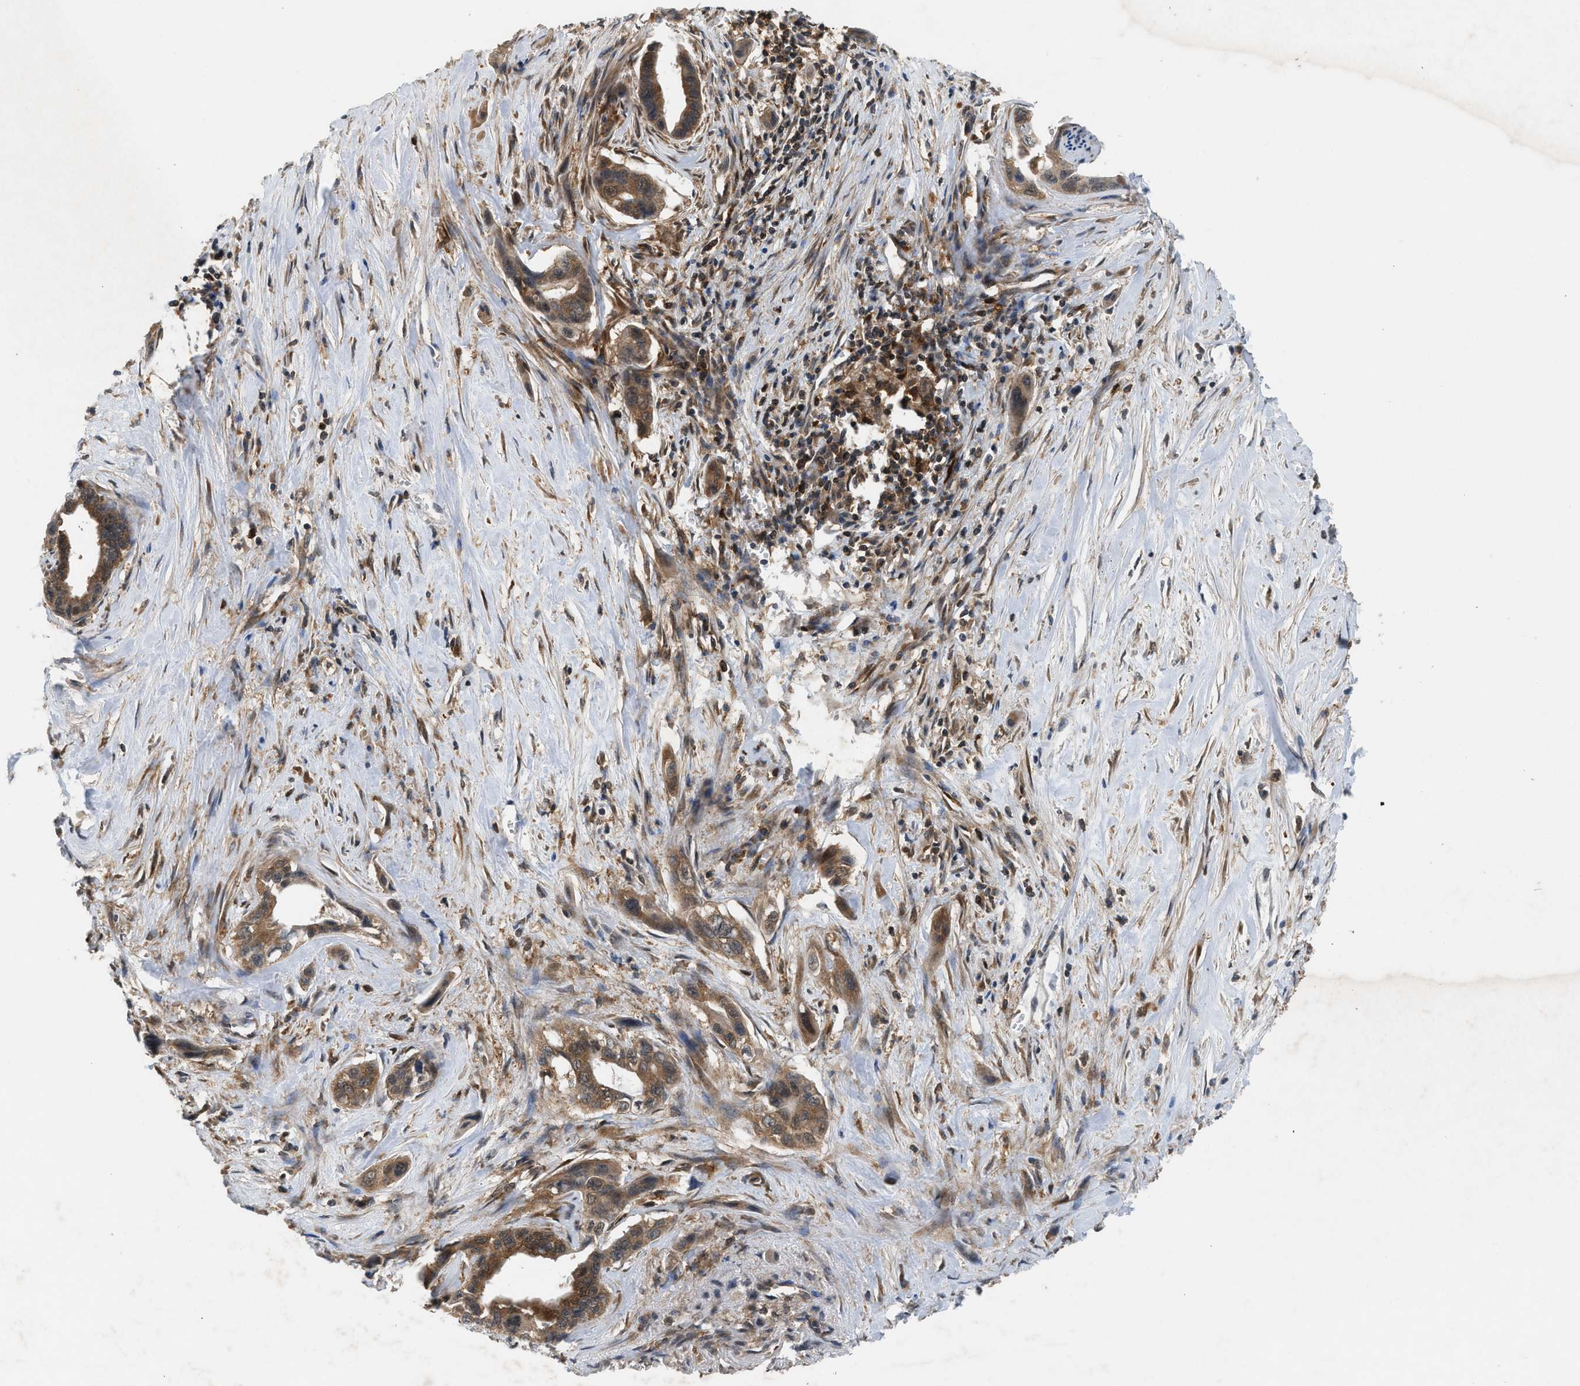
{"staining": {"intensity": "moderate", "quantity": ">75%", "location": "cytoplasmic/membranous"}, "tissue": "pancreatic cancer", "cell_type": "Tumor cells", "image_type": "cancer", "snomed": [{"axis": "morphology", "description": "Adenocarcinoma, NOS"}, {"axis": "topography", "description": "Pancreas"}], "caption": "Approximately >75% of tumor cells in pancreatic adenocarcinoma show moderate cytoplasmic/membranous protein staining as visualized by brown immunohistochemical staining.", "gene": "OXSR1", "patient": {"sex": "male", "age": 73}}